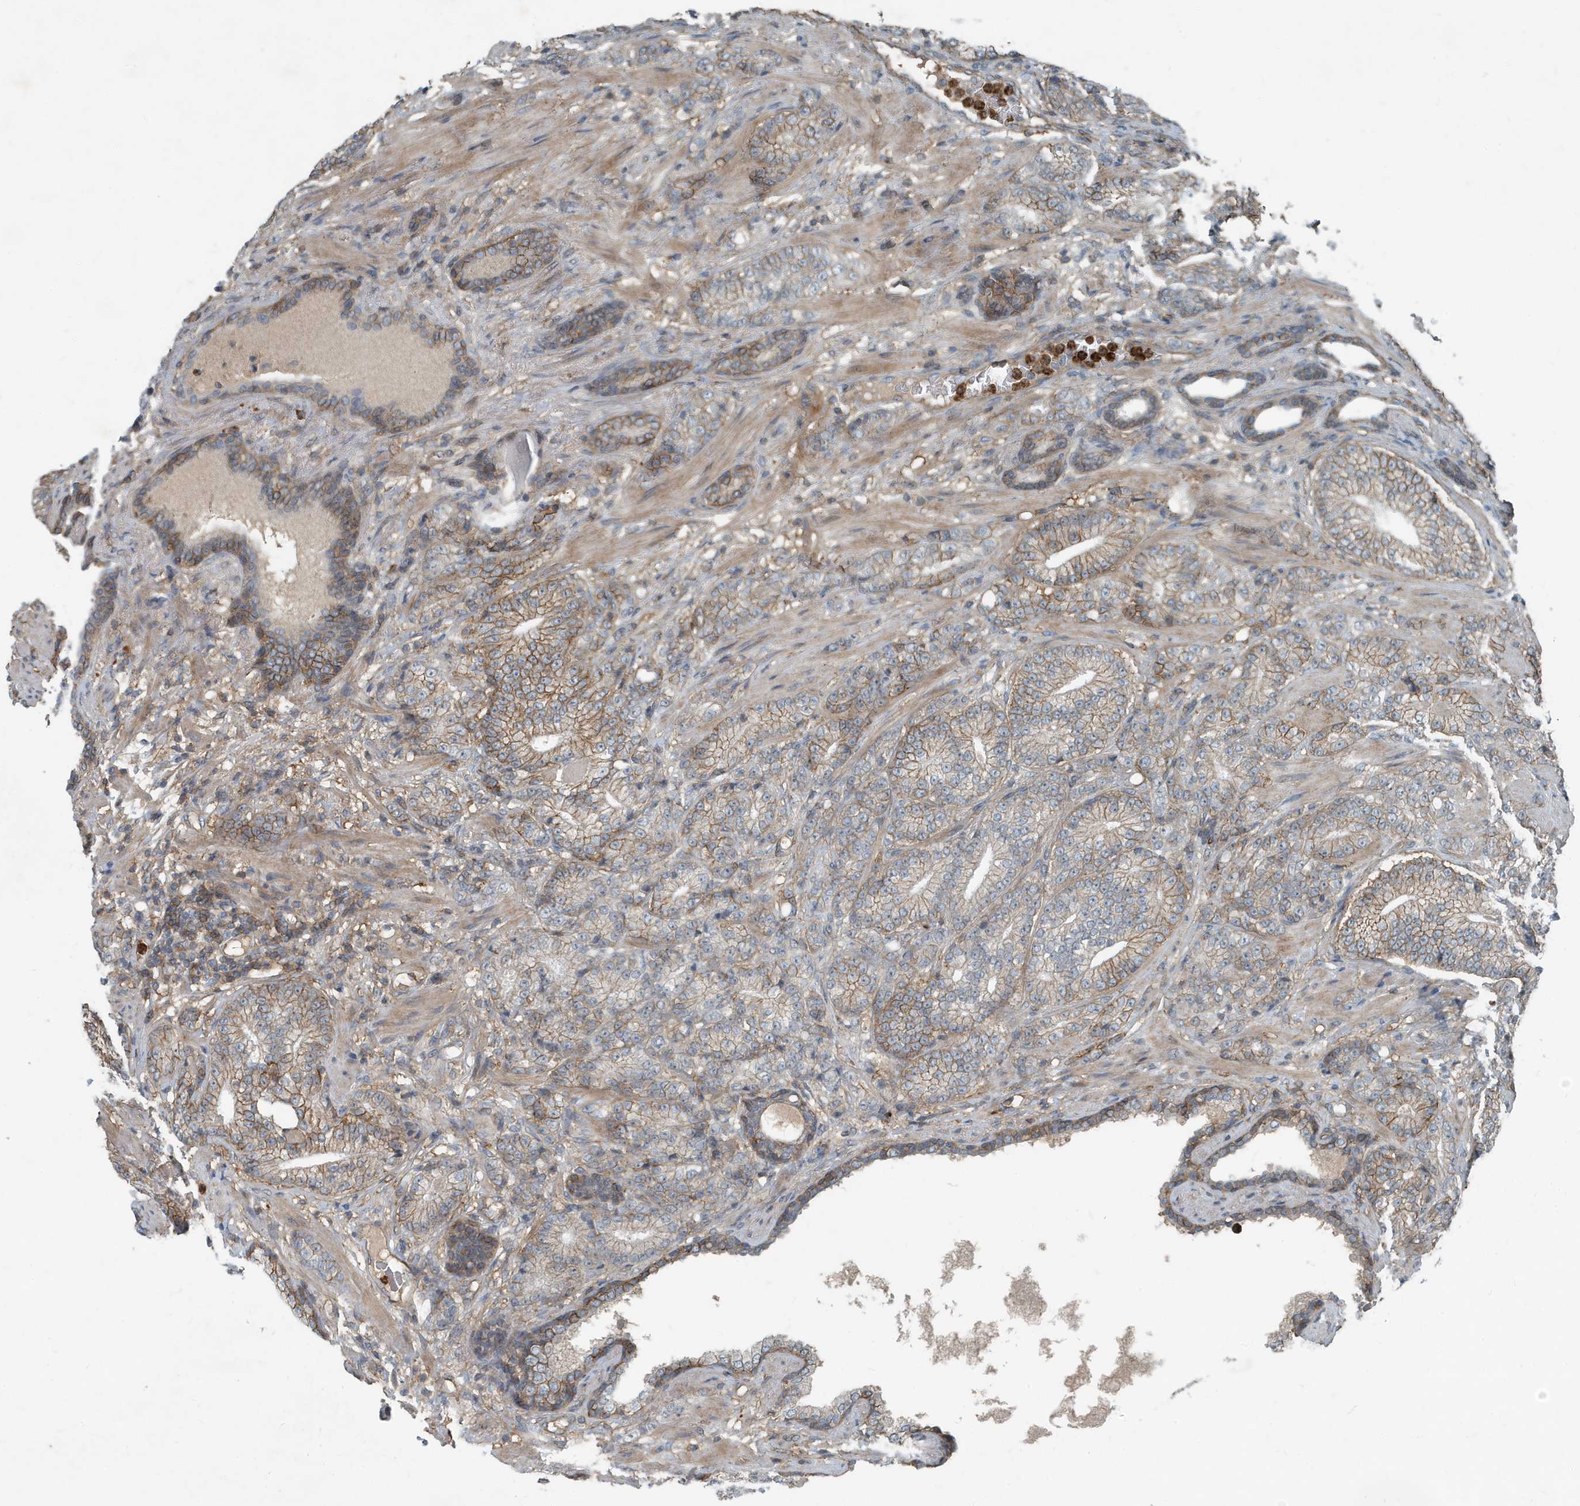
{"staining": {"intensity": "moderate", "quantity": "25%-75%", "location": "cytoplasmic/membranous"}, "tissue": "prostate cancer", "cell_type": "Tumor cells", "image_type": "cancer", "snomed": [{"axis": "morphology", "description": "Adenocarcinoma, High grade"}, {"axis": "topography", "description": "Prostate"}], "caption": "Immunohistochemistry (IHC) histopathology image of neoplastic tissue: human prostate cancer (adenocarcinoma (high-grade)) stained using immunohistochemistry (IHC) displays medium levels of moderate protein expression localized specifically in the cytoplasmic/membranous of tumor cells, appearing as a cytoplasmic/membranous brown color.", "gene": "DAPP1", "patient": {"sex": "male", "age": 61}}